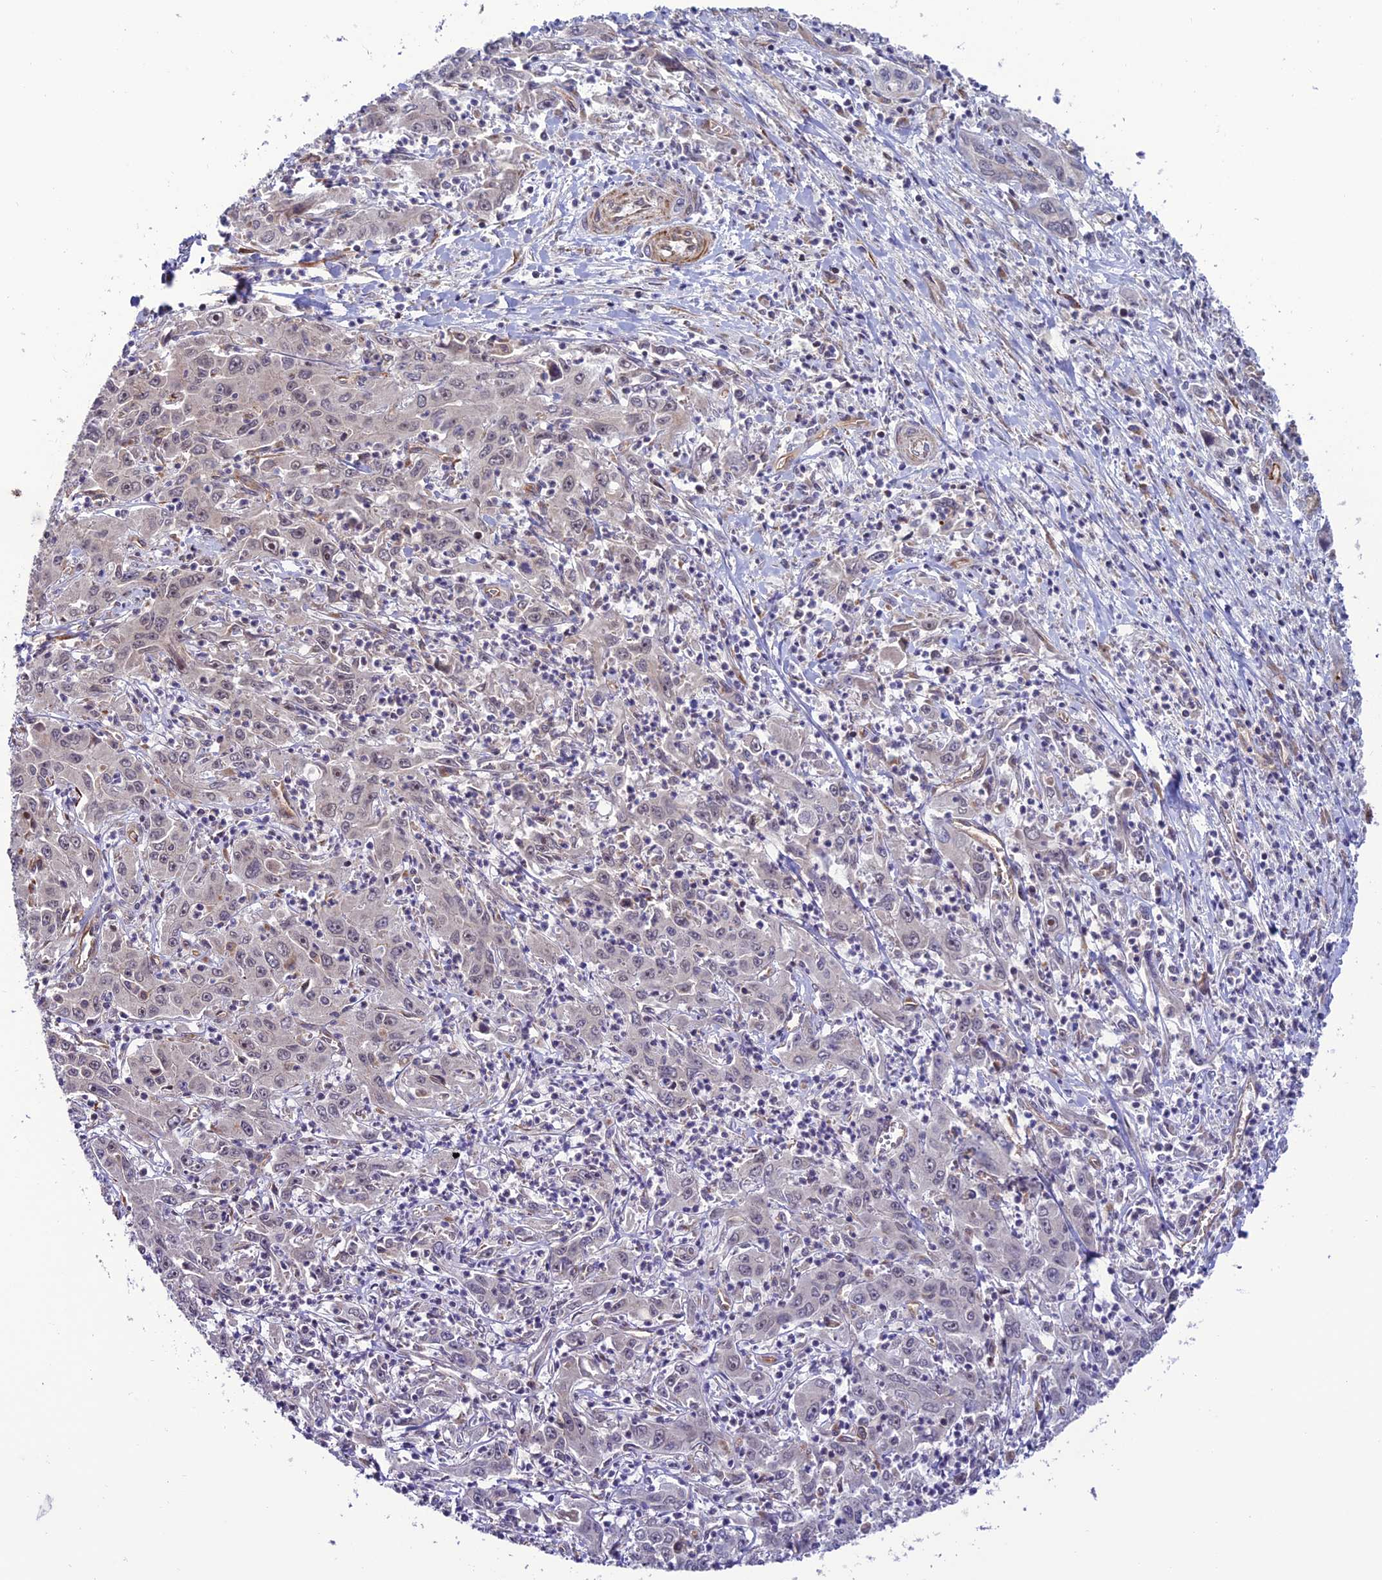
{"staining": {"intensity": "negative", "quantity": "none", "location": "none"}, "tissue": "liver cancer", "cell_type": "Tumor cells", "image_type": "cancer", "snomed": [{"axis": "morphology", "description": "Carcinoma, Hepatocellular, NOS"}, {"axis": "topography", "description": "Liver"}], "caption": "The histopathology image shows no staining of tumor cells in hepatocellular carcinoma (liver).", "gene": "TNIP3", "patient": {"sex": "male", "age": 63}}